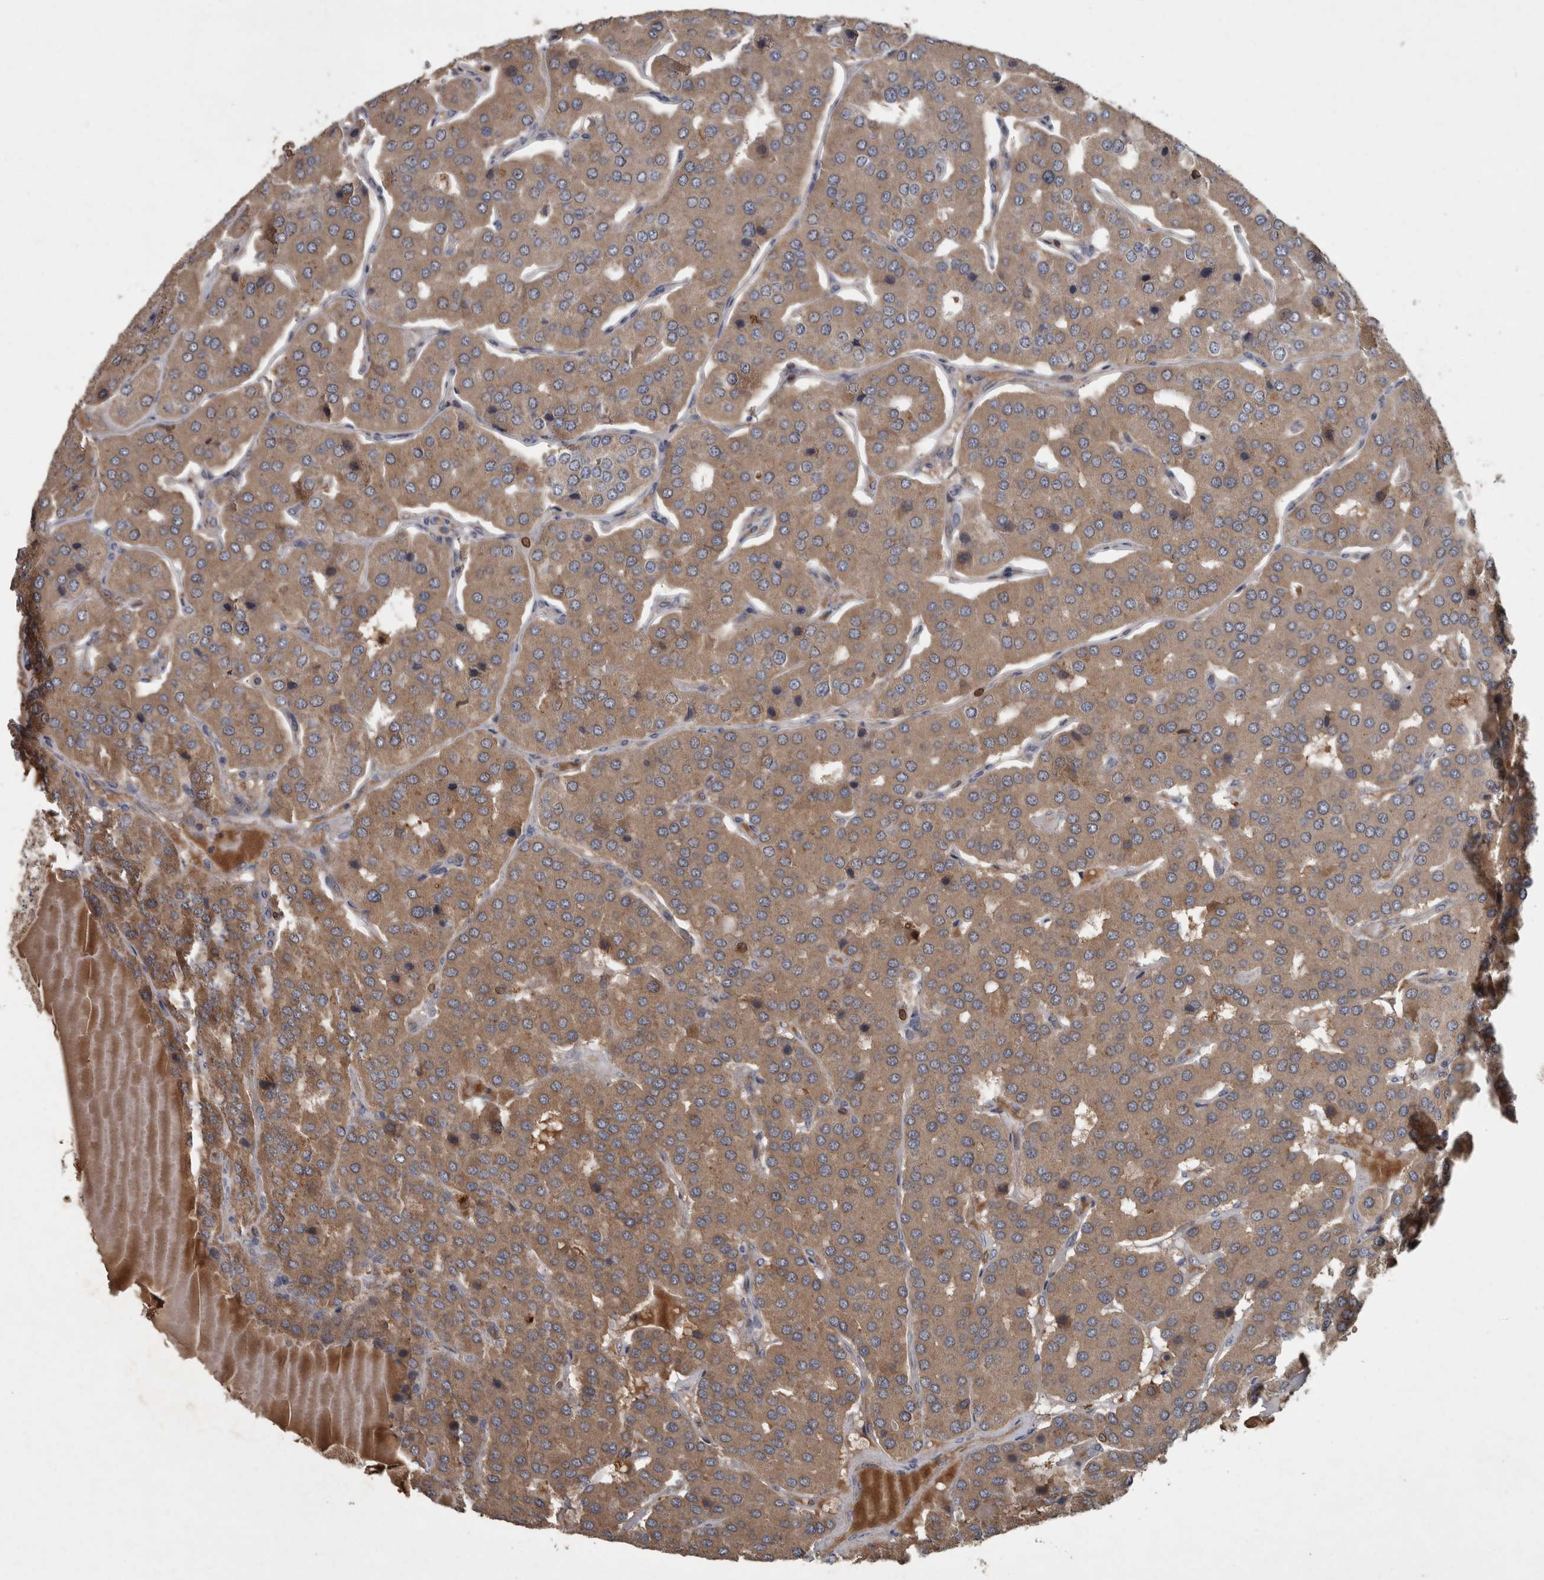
{"staining": {"intensity": "weak", "quantity": "25%-75%", "location": "cytoplasmic/membranous"}, "tissue": "parathyroid gland", "cell_type": "Glandular cells", "image_type": "normal", "snomed": [{"axis": "morphology", "description": "Normal tissue, NOS"}, {"axis": "morphology", "description": "Adenoma, NOS"}, {"axis": "topography", "description": "Parathyroid gland"}], "caption": "A high-resolution histopathology image shows IHC staining of unremarkable parathyroid gland, which shows weak cytoplasmic/membranous positivity in about 25%-75% of glandular cells. (DAB (3,3'-diaminobenzidine) IHC, brown staining for protein, blue staining for nuclei).", "gene": "PPP1R3C", "patient": {"sex": "female", "age": 86}}